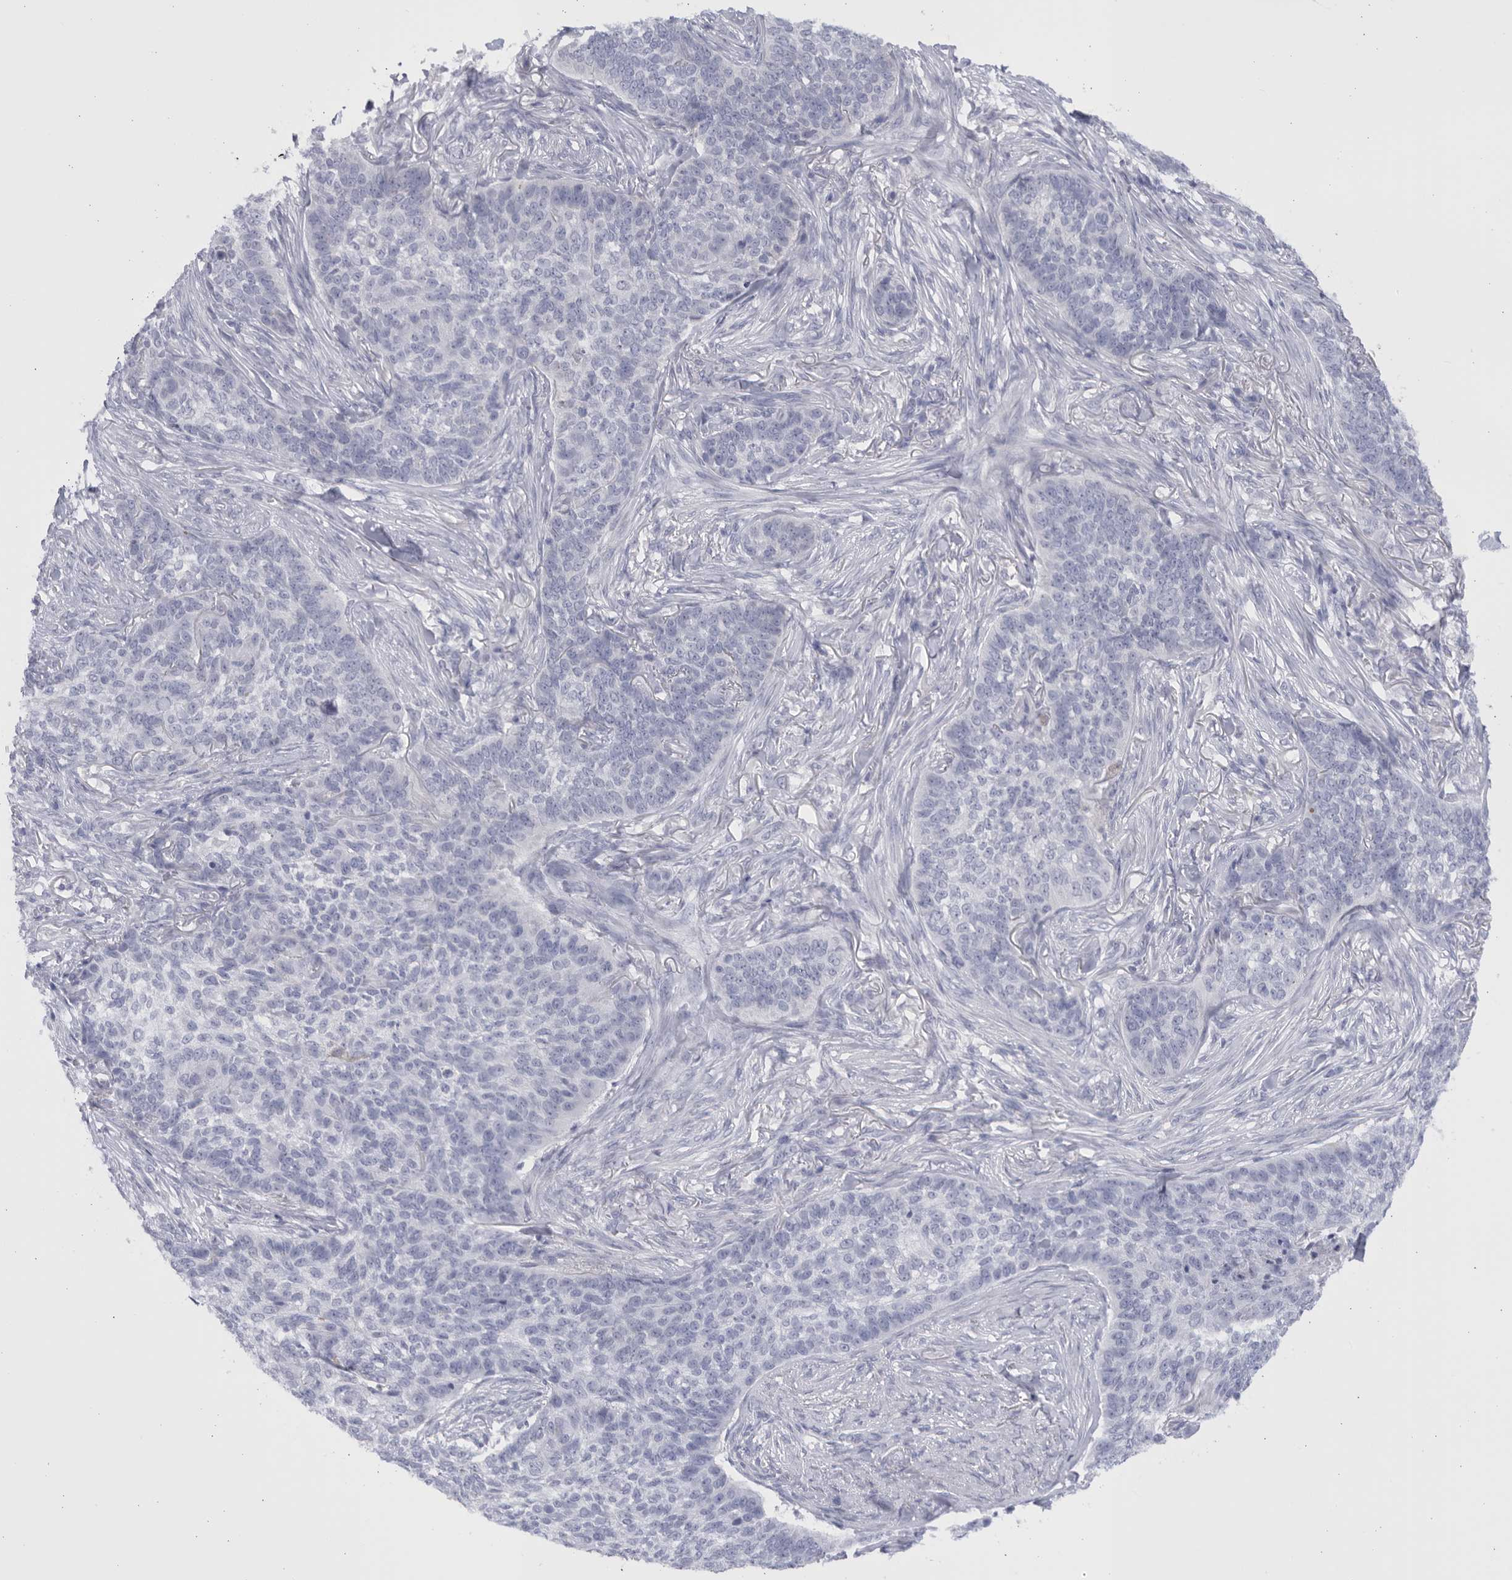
{"staining": {"intensity": "negative", "quantity": "none", "location": "none"}, "tissue": "skin cancer", "cell_type": "Tumor cells", "image_type": "cancer", "snomed": [{"axis": "morphology", "description": "Basal cell carcinoma"}, {"axis": "topography", "description": "Skin"}], "caption": "This micrograph is of skin basal cell carcinoma stained with IHC to label a protein in brown with the nuclei are counter-stained blue. There is no positivity in tumor cells. (DAB IHC visualized using brightfield microscopy, high magnification).", "gene": "CCDC181", "patient": {"sex": "male", "age": 85}}